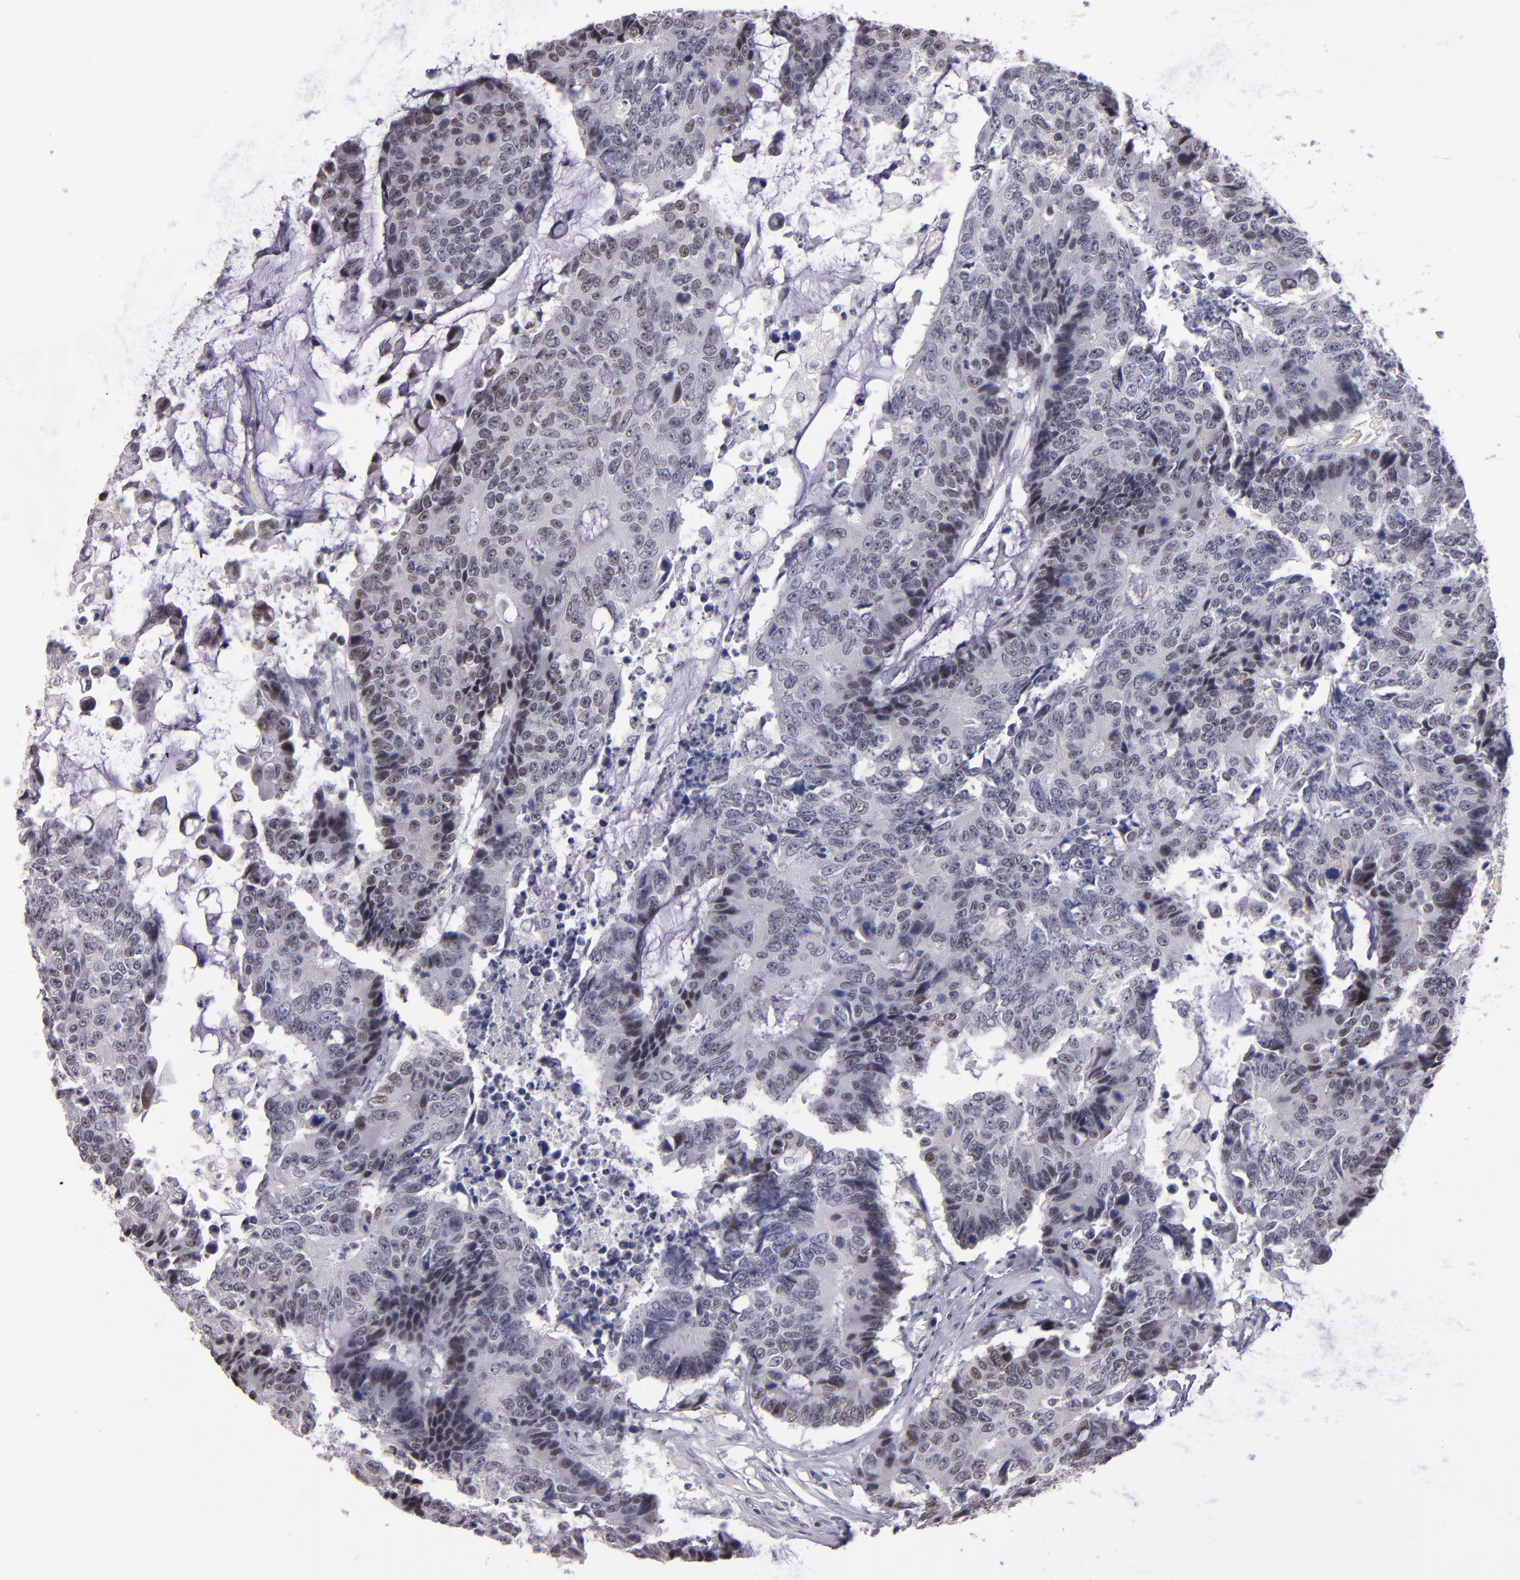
{"staining": {"intensity": "weak", "quantity": "25%-75%", "location": "nuclear"}, "tissue": "colorectal cancer", "cell_type": "Tumor cells", "image_type": "cancer", "snomed": [{"axis": "morphology", "description": "Adenocarcinoma, NOS"}, {"axis": "topography", "description": "Colon"}], "caption": "High-magnification brightfield microscopy of colorectal cancer (adenocarcinoma) stained with DAB (3,3'-diaminobenzidine) (brown) and counterstained with hematoxylin (blue). tumor cells exhibit weak nuclear expression is present in about25%-75% of cells.", "gene": "OTUB2", "patient": {"sex": "female", "age": 86}}